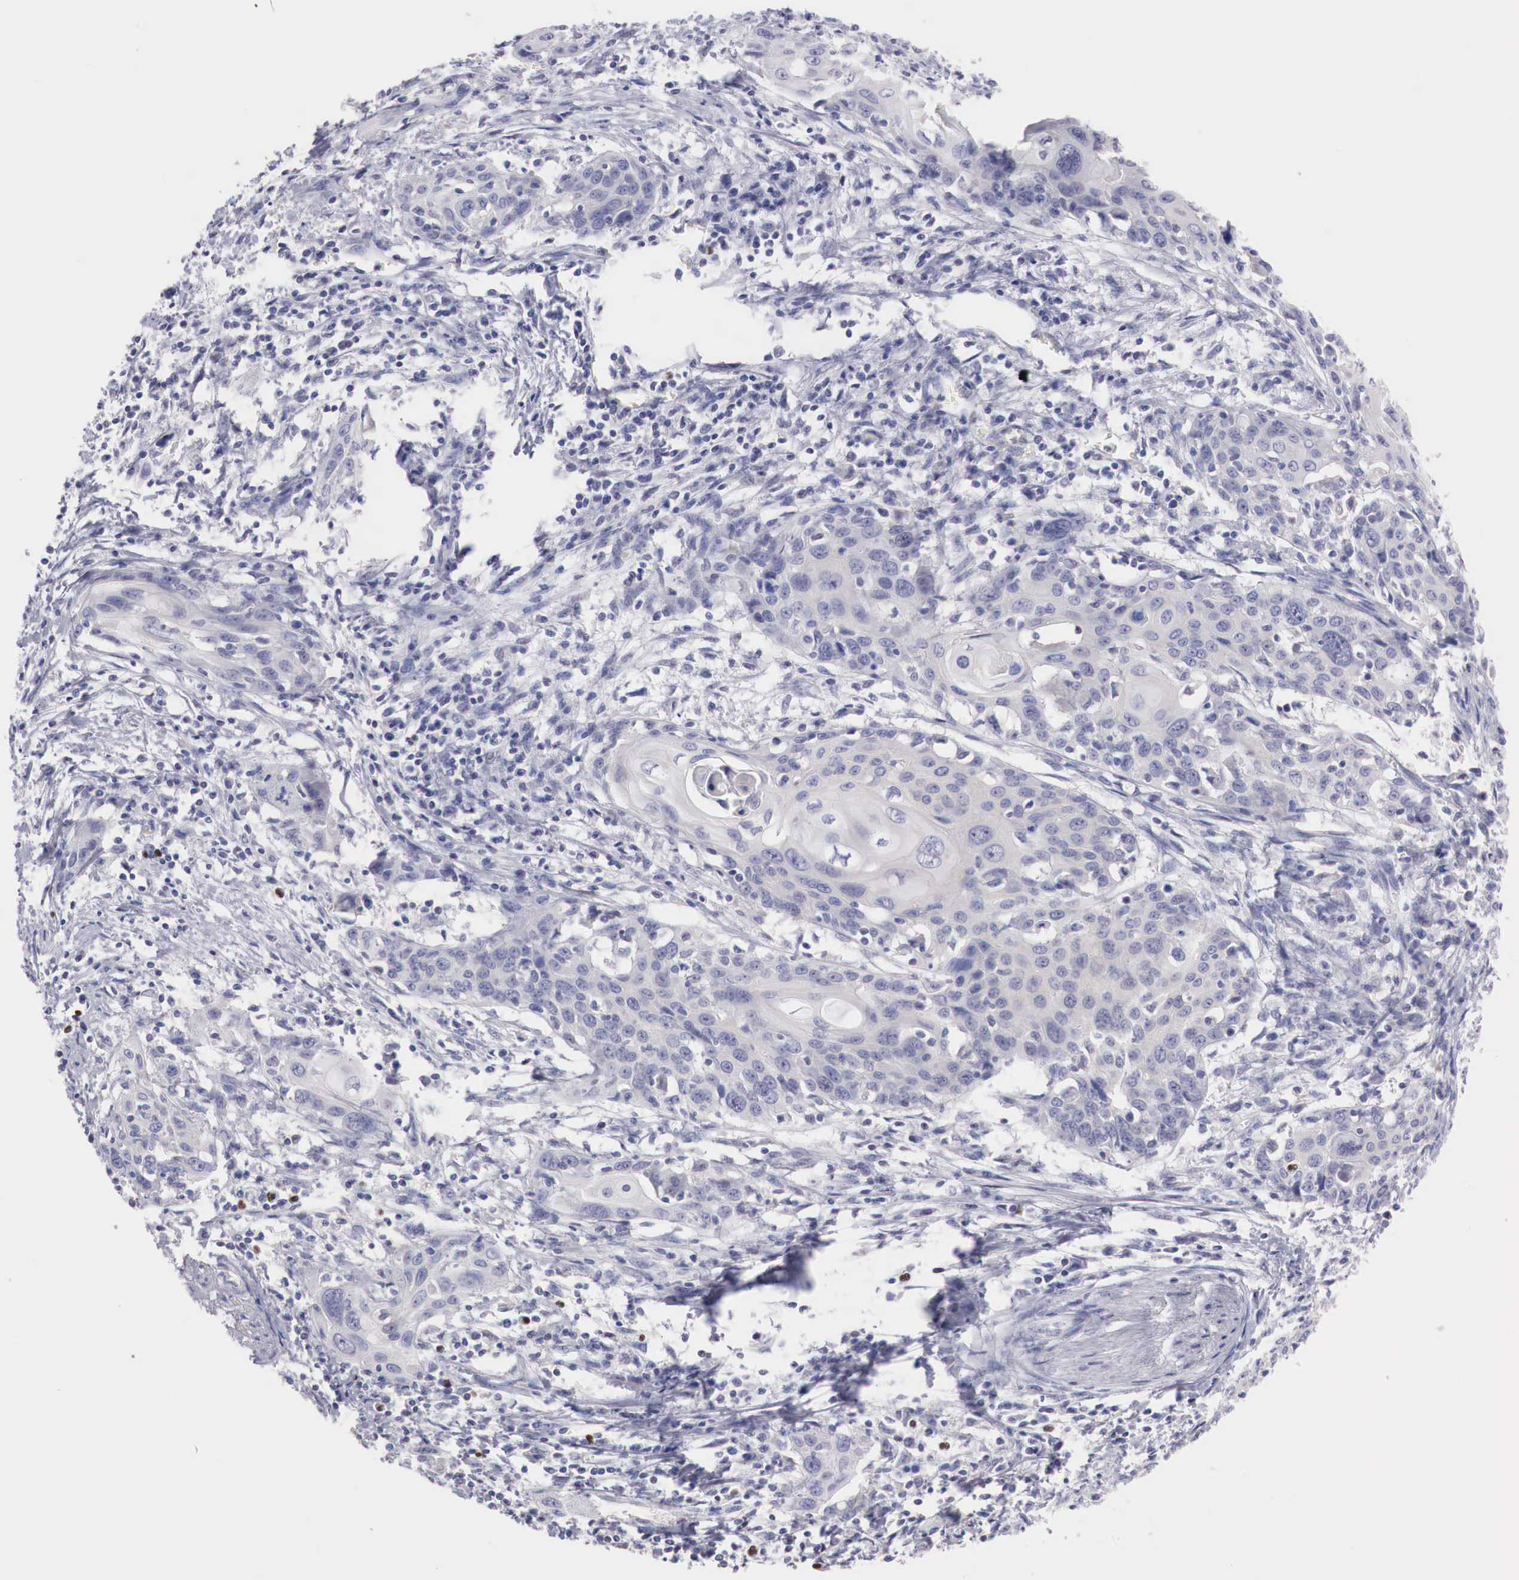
{"staining": {"intensity": "negative", "quantity": "none", "location": "none"}, "tissue": "cervical cancer", "cell_type": "Tumor cells", "image_type": "cancer", "snomed": [{"axis": "morphology", "description": "Squamous cell carcinoma, NOS"}, {"axis": "topography", "description": "Cervix"}], "caption": "DAB (3,3'-diaminobenzidine) immunohistochemical staining of human squamous cell carcinoma (cervical) demonstrates no significant positivity in tumor cells.", "gene": "TRIM13", "patient": {"sex": "female", "age": 54}}